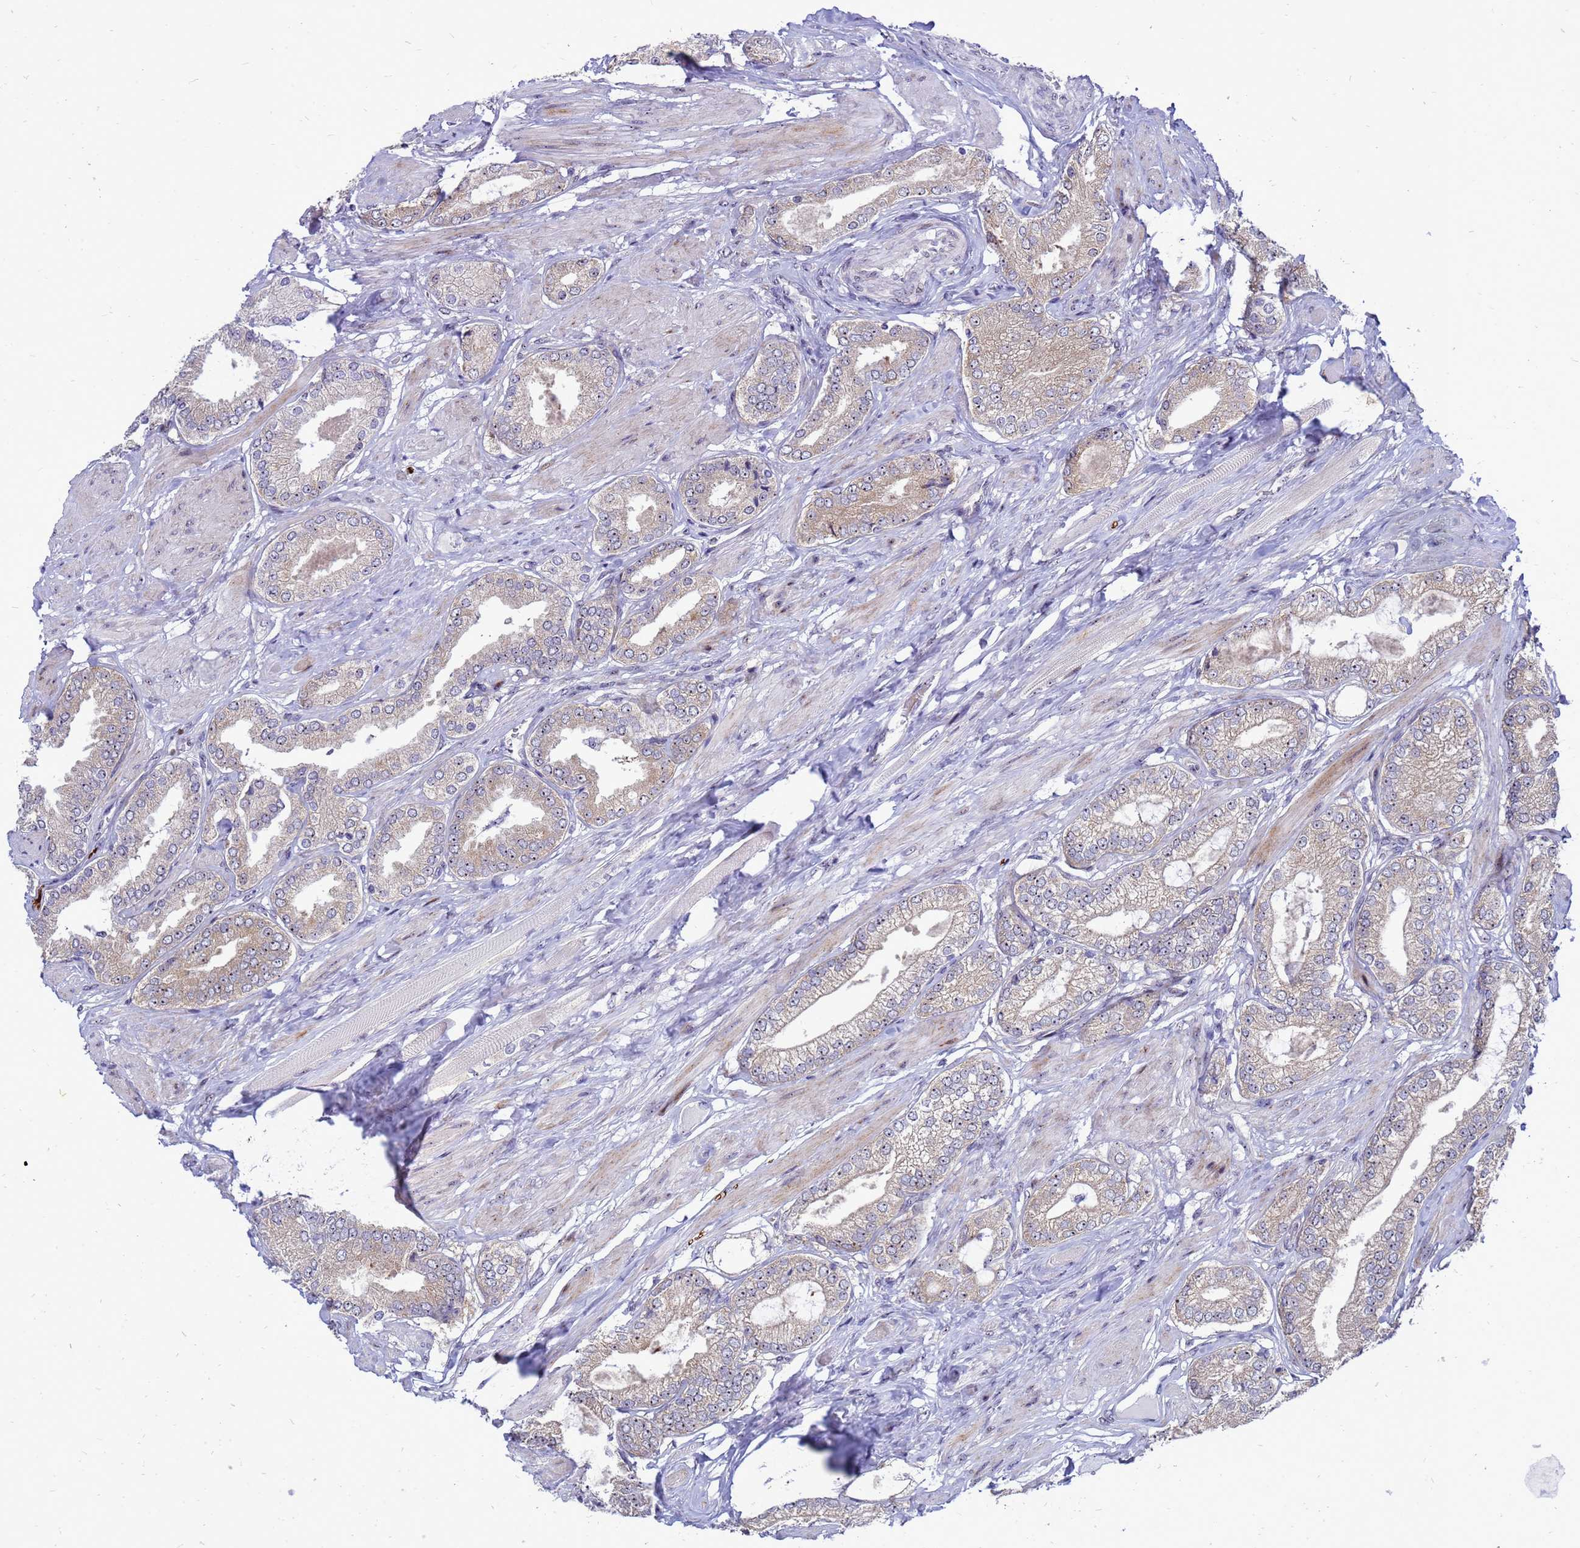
{"staining": {"intensity": "weak", "quantity": "<25%", "location": "cytoplasmic/membranous"}, "tissue": "prostate cancer", "cell_type": "Tumor cells", "image_type": "cancer", "snomed": [{"axis": "morphology", "description": "Adenocarcinoma, High grade"}, {"axis": "topography", "description": "Prostate and seminal vesicle, NOS"}], "caption": "Immunohistochemistry of prostate cancer (high-grade adenocarcinoma) reveals no expression in tumor cells. (Brightfield microscopy of DAB (3,3'-diaminobenzidine) immunohistochemistry at high magnification).", "gene": "RSPO1", "patient": {"sex": "male", "age": 64}}